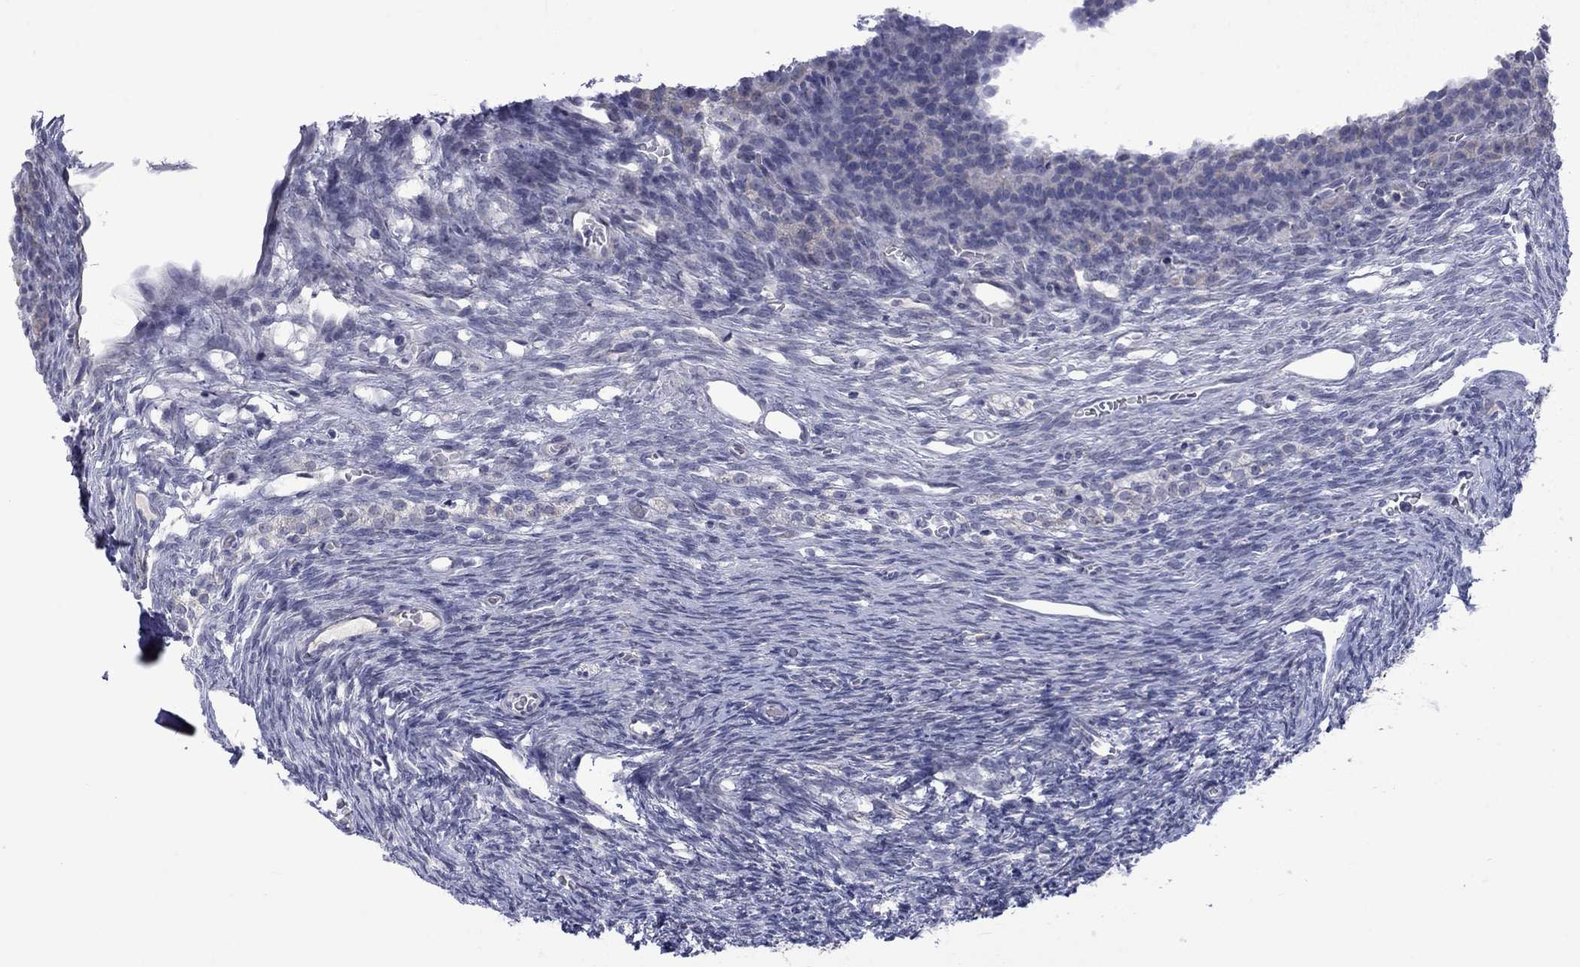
{"staining": {"intensity": "negative", "quantity": "none", "location": "none"}, "tissue": "ovary", "cell_type": "Follicle cells", "image_type": "normal", "snomed": [{"axis": "morphology", "description": "Normal tissue, NOS"}, {"axis": "topography", "description": "Ovary"}], "caption": "There is no significant staining in follicle cells of ovary. (IHC, brightfield microscopy, high magnification).", "gene": "KCNJ16", "patient": {"sex": "female", "age": 27}}